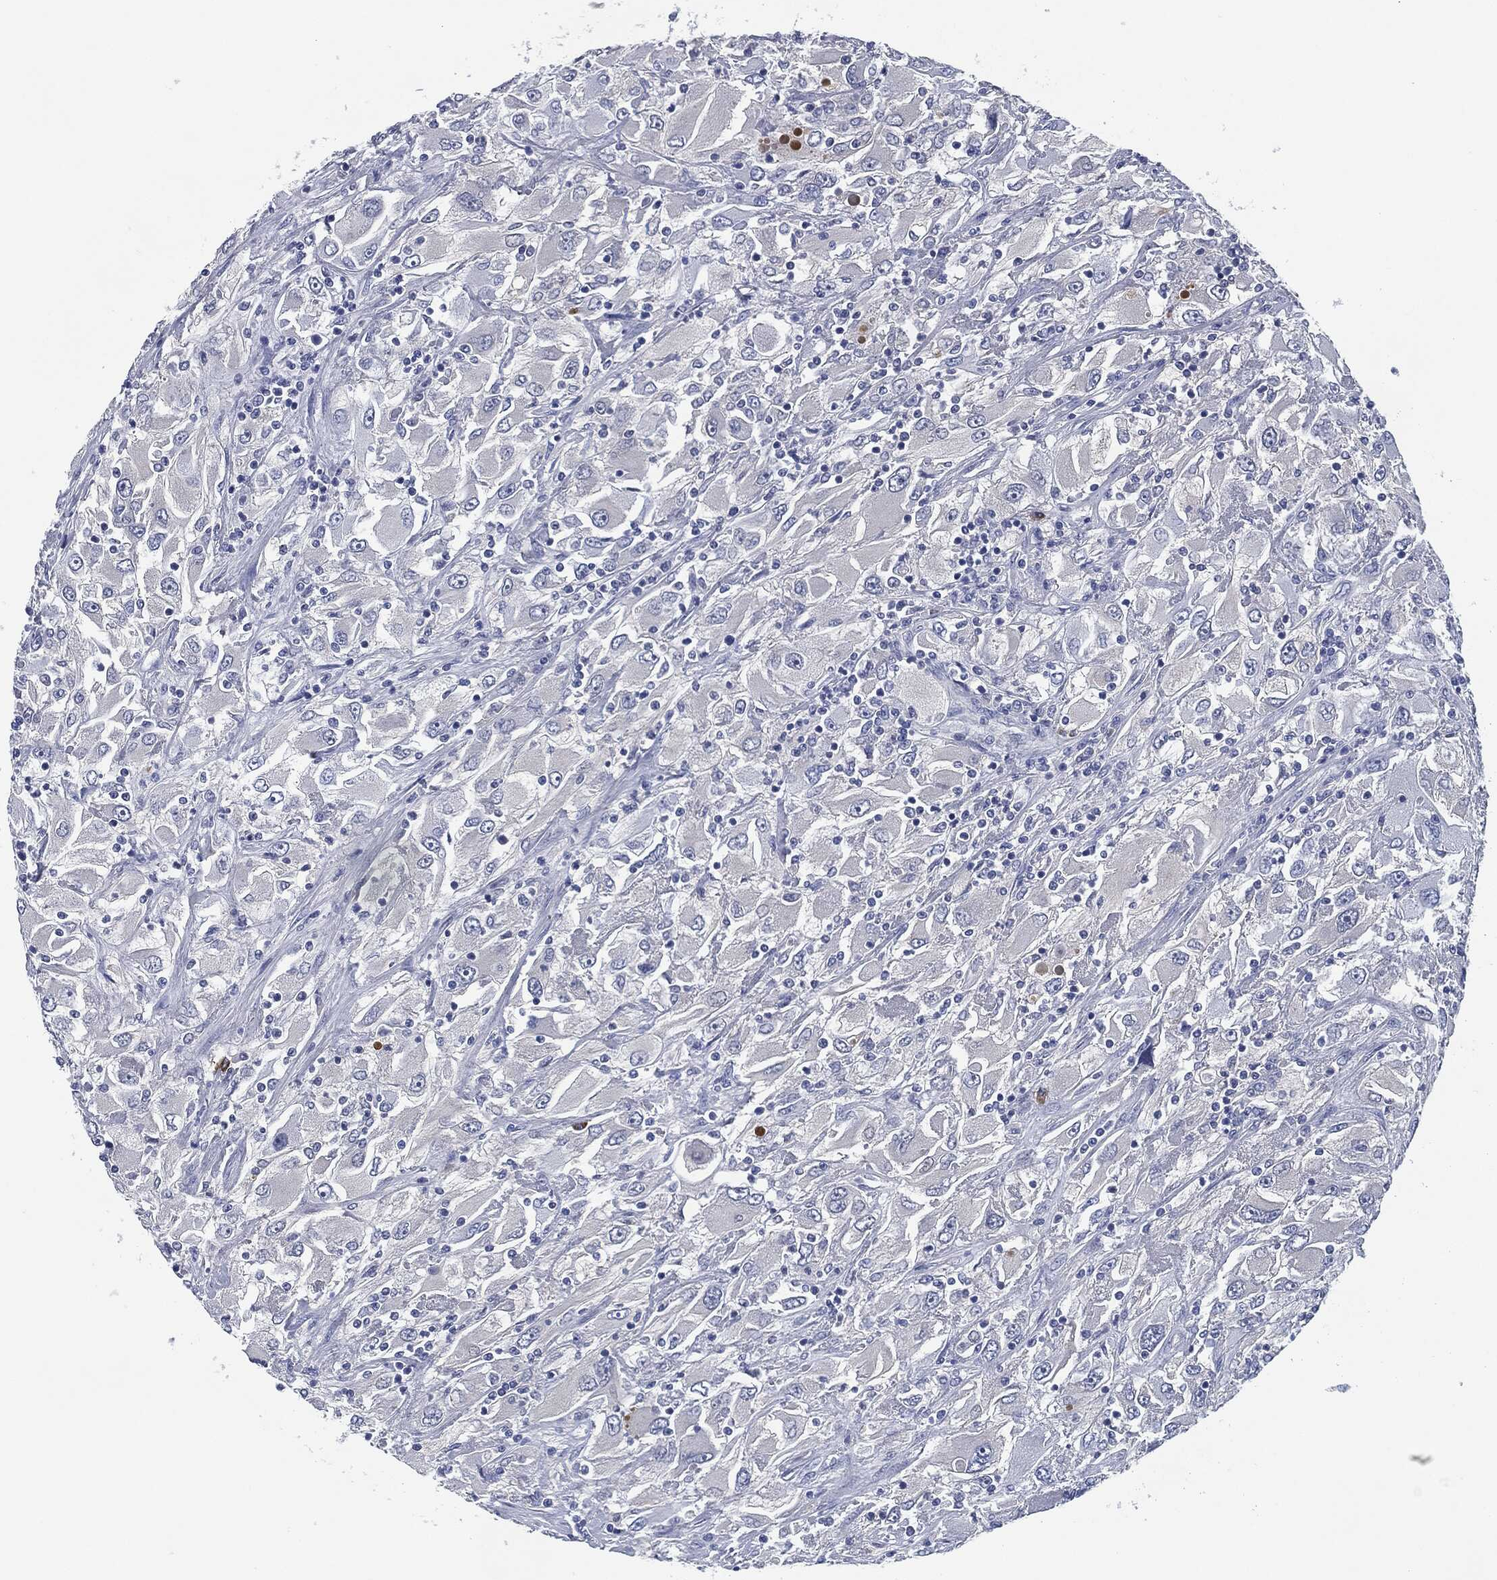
{"staining": {"intensity": "negative", "quantity": "none", "location": "none"}, "tissue": "renal cancer", "cell_type": "Tumor cells", "image_type": "cancer", "snomed": [{"axis": "morphology", "description": "Adenocarcinoma, NOS"}, {"axis": "topography", "description": "Kidney"}], "caption": "This is a photomicrograph of immunohistochemistry (IHC) staining of adenocarcinoma (renal), which shows no positivity in tumor cells. (DAB (3,3'-diaminobenzidine) immunohistochemistry, high magnification).", "gene": "CD27", "patient": {"sex": "female", "age": 52}}